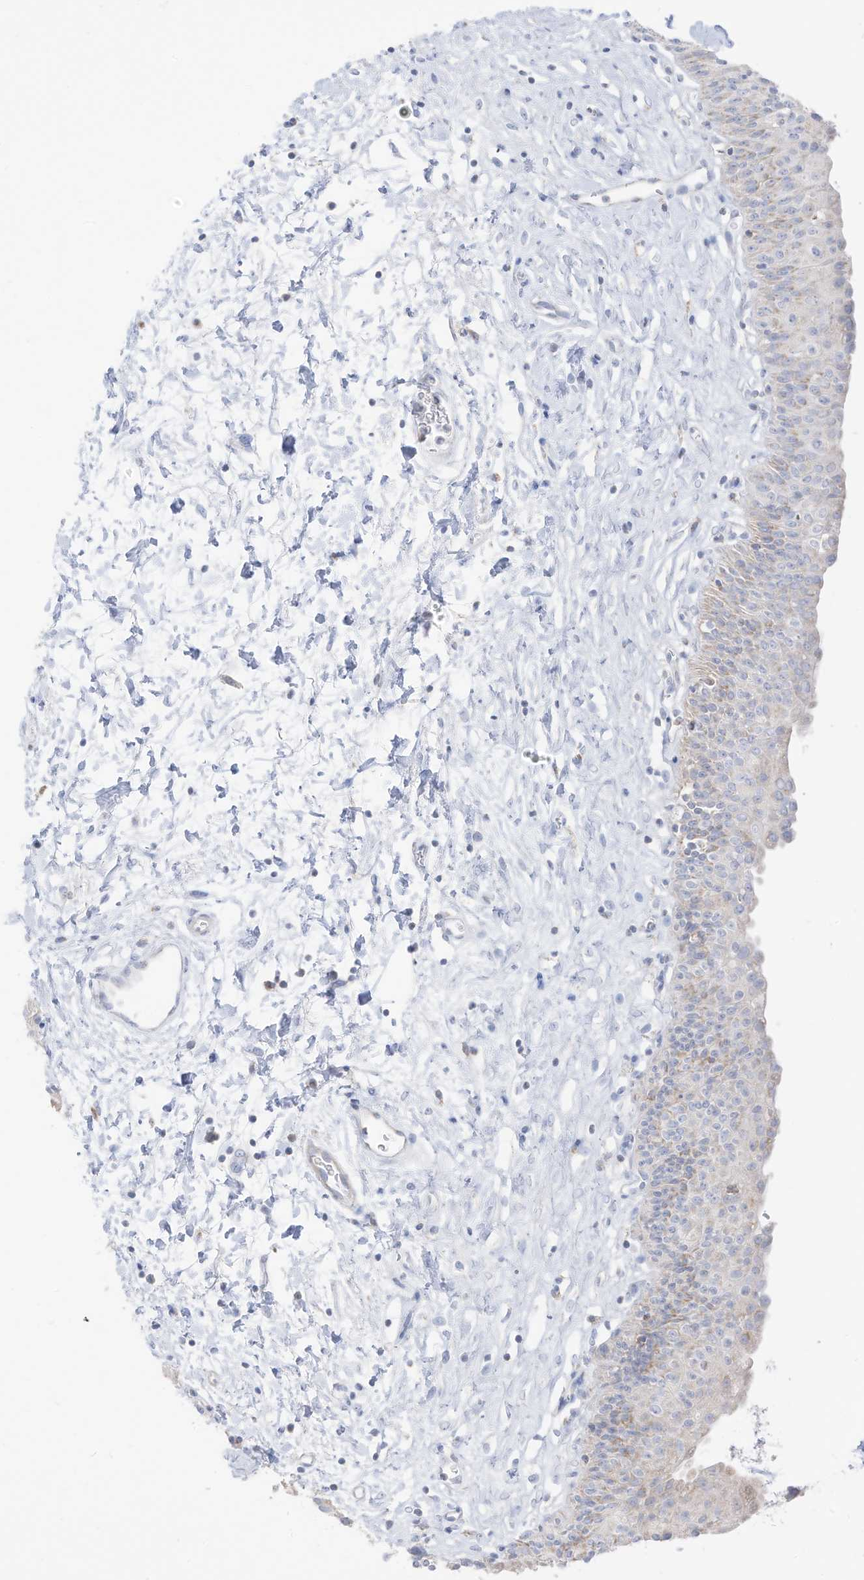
{"staining": {"intensity": "weak", "quantity": "25%-75%", "location": "cytoplasmic/membranous"}, "tissue": "urinary bladder", "cell_type": "Urothelial cells", "image_type": "normal", "snomed": [{"axis": "morphology", "description": "Normal tissue, NOS"}, {"axis": "topography", "description": "Urinary bladder"}], "caption": "Immunohistochemistry (IHC) of normal urinary bladder reveals low levels of weak cytoplasmic/membranous staining in approximately 25%-75% of urothelial cells. (DAB IHC with brightfield microscopy, high magnification).", "gene": "ETHE1", "patient": {"sex": "male", "age": 51}}